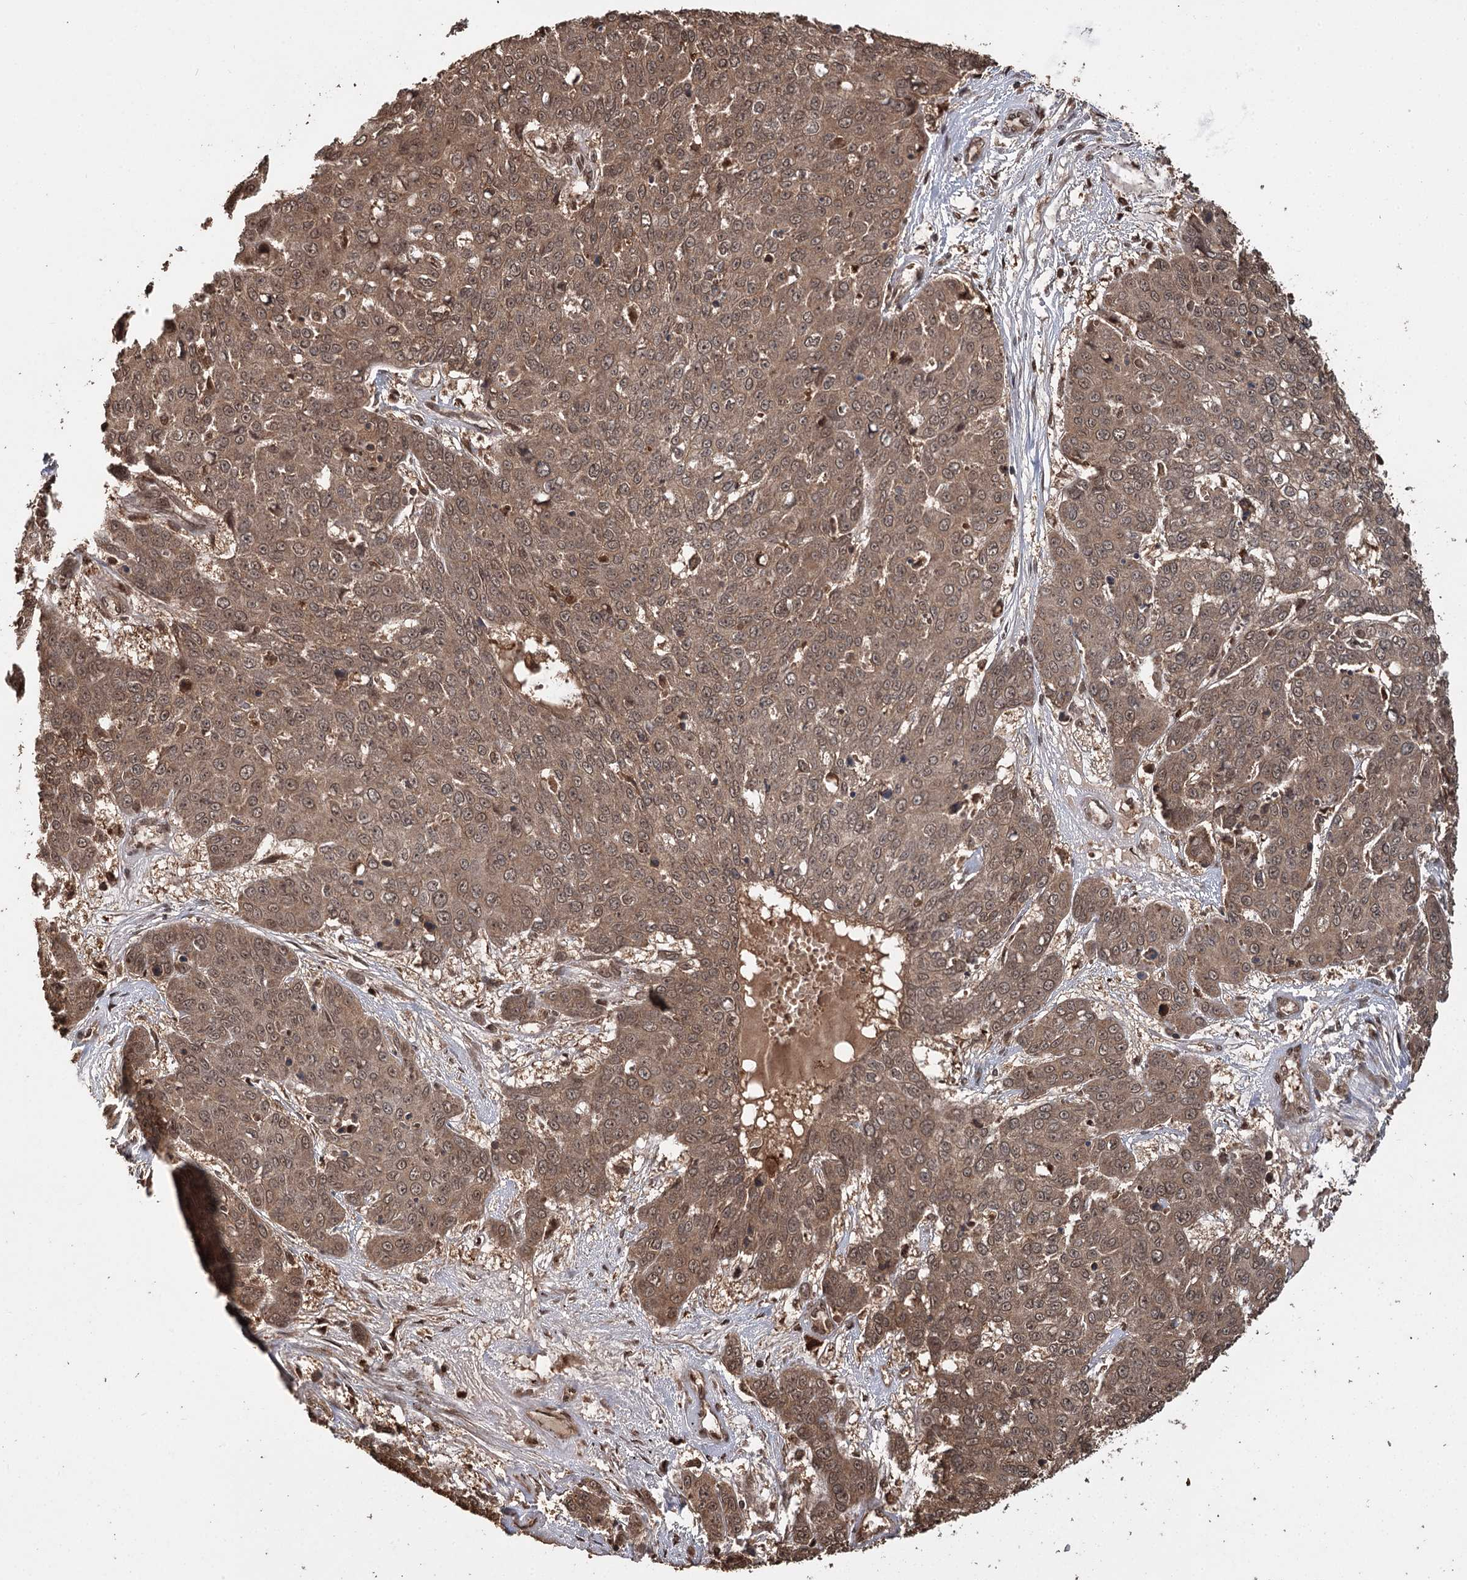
{"staining": {"intensity": "moderate", "quantity": ">75%", "location": "cytoplasmic/membranous,nuclear"}, "tissue": "skin cancer", "cell_type": "Tumor cells", "image_type": "cancer", "snomed": [{"axis": "morphology", "description": "Squamous cell carcinoma, NOS"}, {"axis": "topography", "description": "Skin"}], "caption": "High-magnification brightfield microscopy of skin squamous cell carcinoma stained with DAB (brown) and counterstained with hematoxylin (blue). tumor cells exhibit moderate cytoplasmic/membranous and nuclear positivity is present in approximately>75% of cells.", "gene": "N6AMT1", "patient": {"sex": "male", "age": 71}}